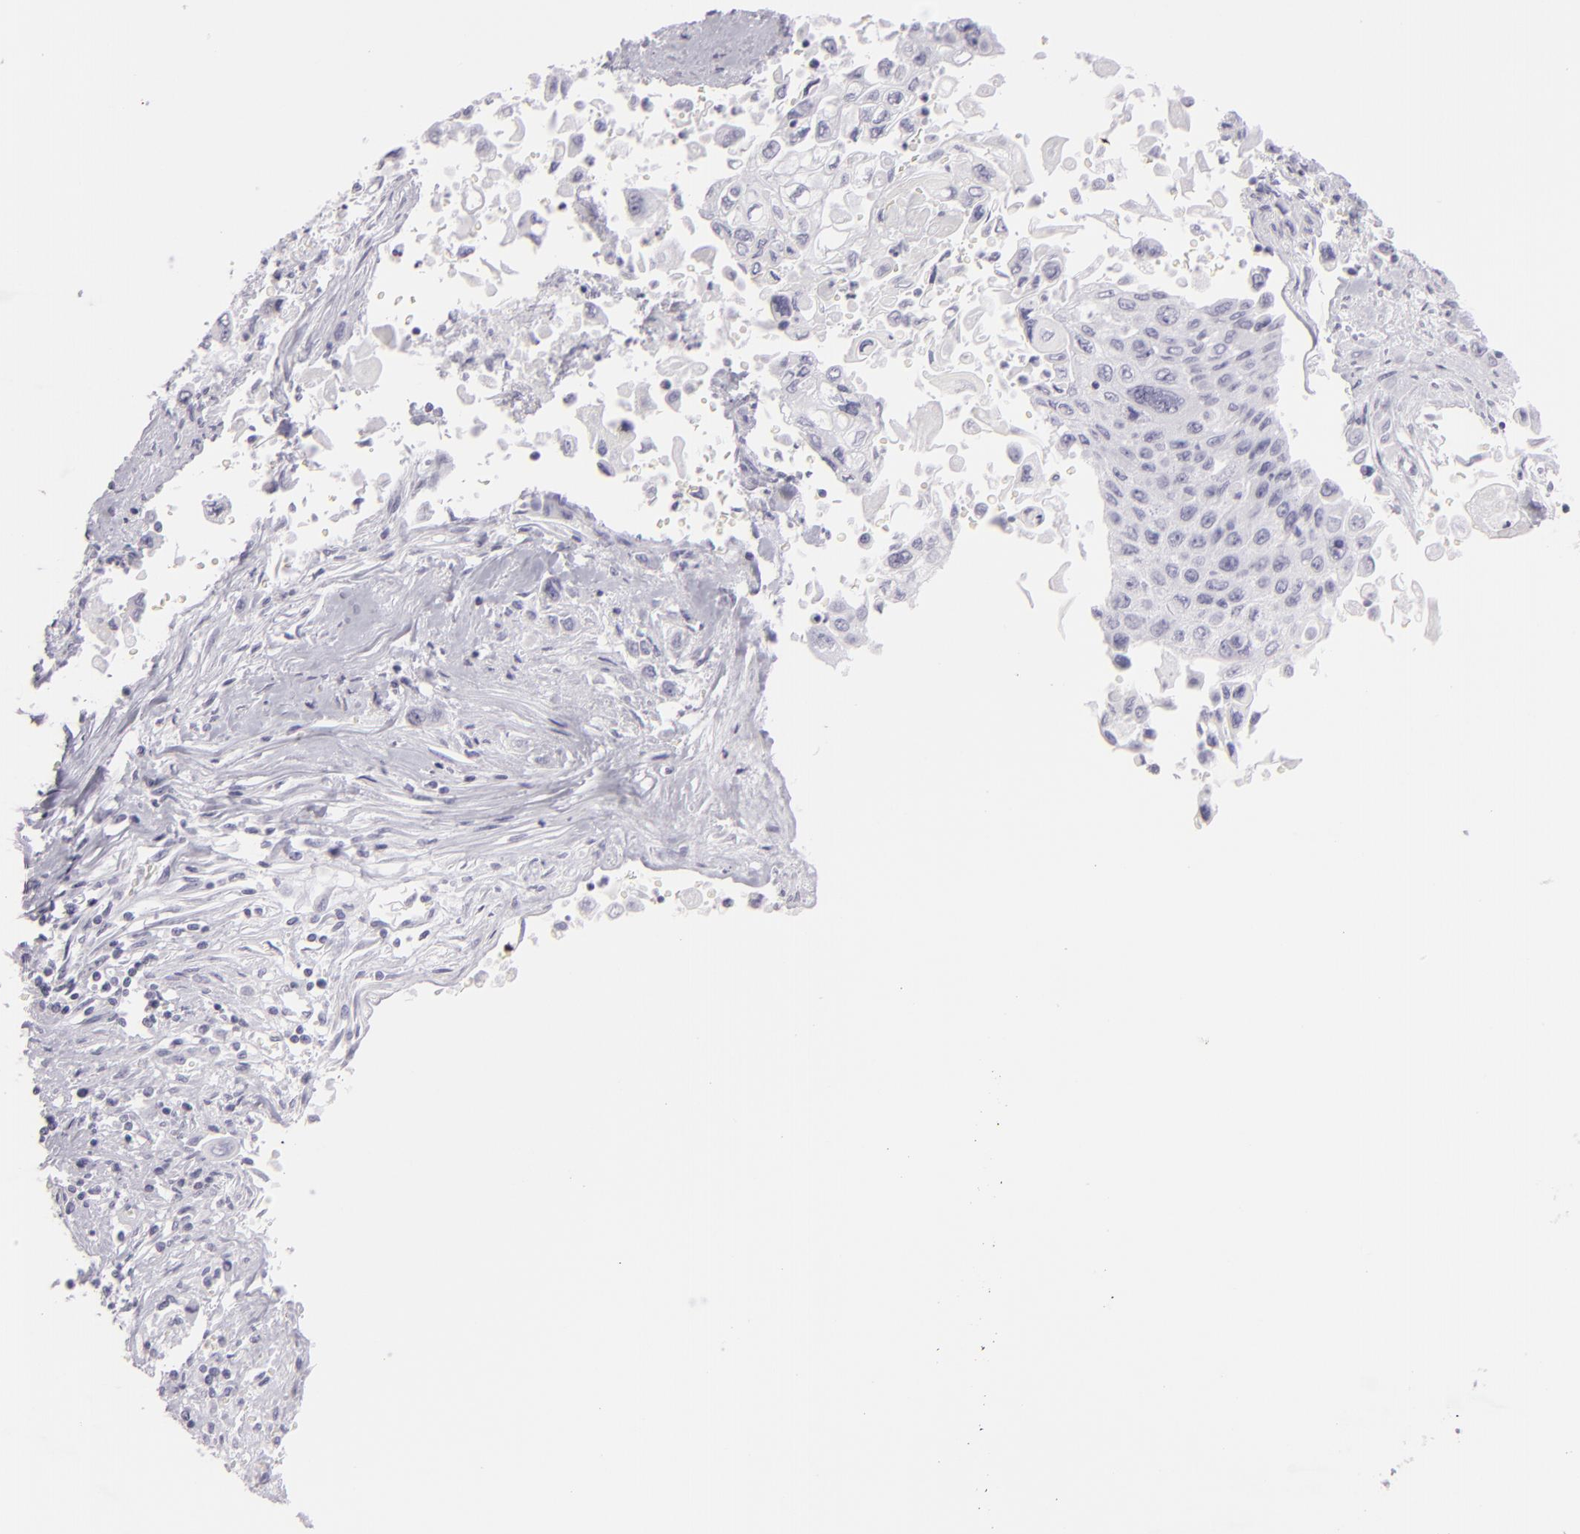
{"staining": {"intensity": "negative", "quantity": "none", "location": "none"}, "tissue": "pancreatic cancer", "cell_type": "Tumor cells", "image_type": "cancer", "snomed": [{"axis": "morphology", "description": "Adenocarcinoma, NOS"}, {"axis": "topography", "description": "Pancreas"}], "caption": "IHC histopathology image of neoplastic tissue: human pancreatic adenocarcinoma stained with DAB reveals no significant protein expression in tumor cells.", "gene": "FLG", "patient": {"sex": "male", "age": 70}}